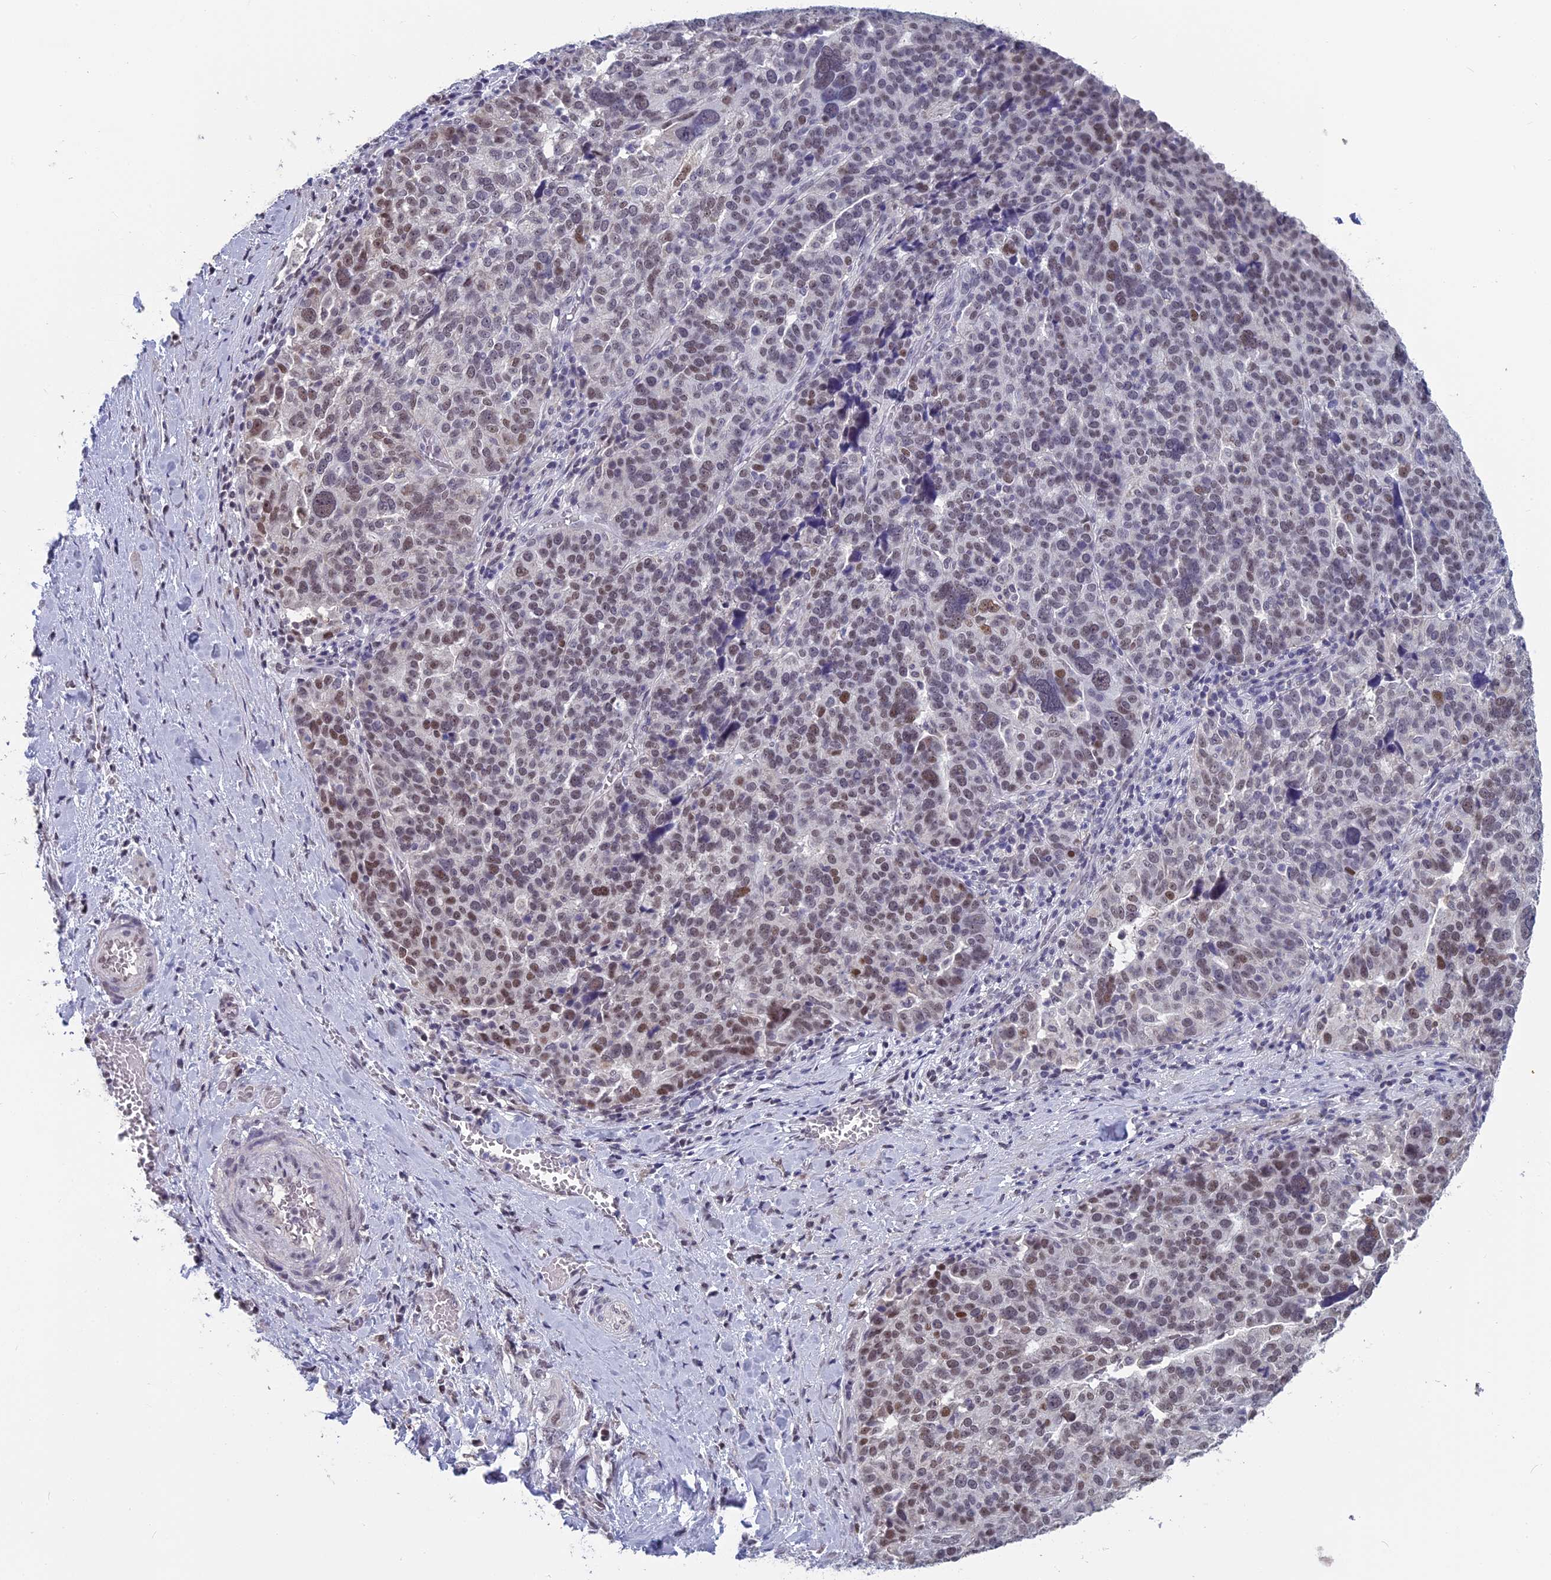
{"staining": {"intensity": "moderate", "quantity": "25%-75%", "location": "nuclear"}, "tissue": "ovarian cancer", "cell_type": "Tumor cells", "image_type": "cancer", "snomed": [{"axis": "morphology", "description": "Cystadenocarcinoma, serous, NOS"}, {"axis": "topography", "description": "Ovary"}], "caption": "Human ovarian cancer (serous cystadenocarcinoma) stained with a brown dye exhibits moderate nuclear positive positivity in approximately 25%-75% of tumor cells.", "gene": "MT-CO3", "patient": {"sex": "female", "age": 59}}